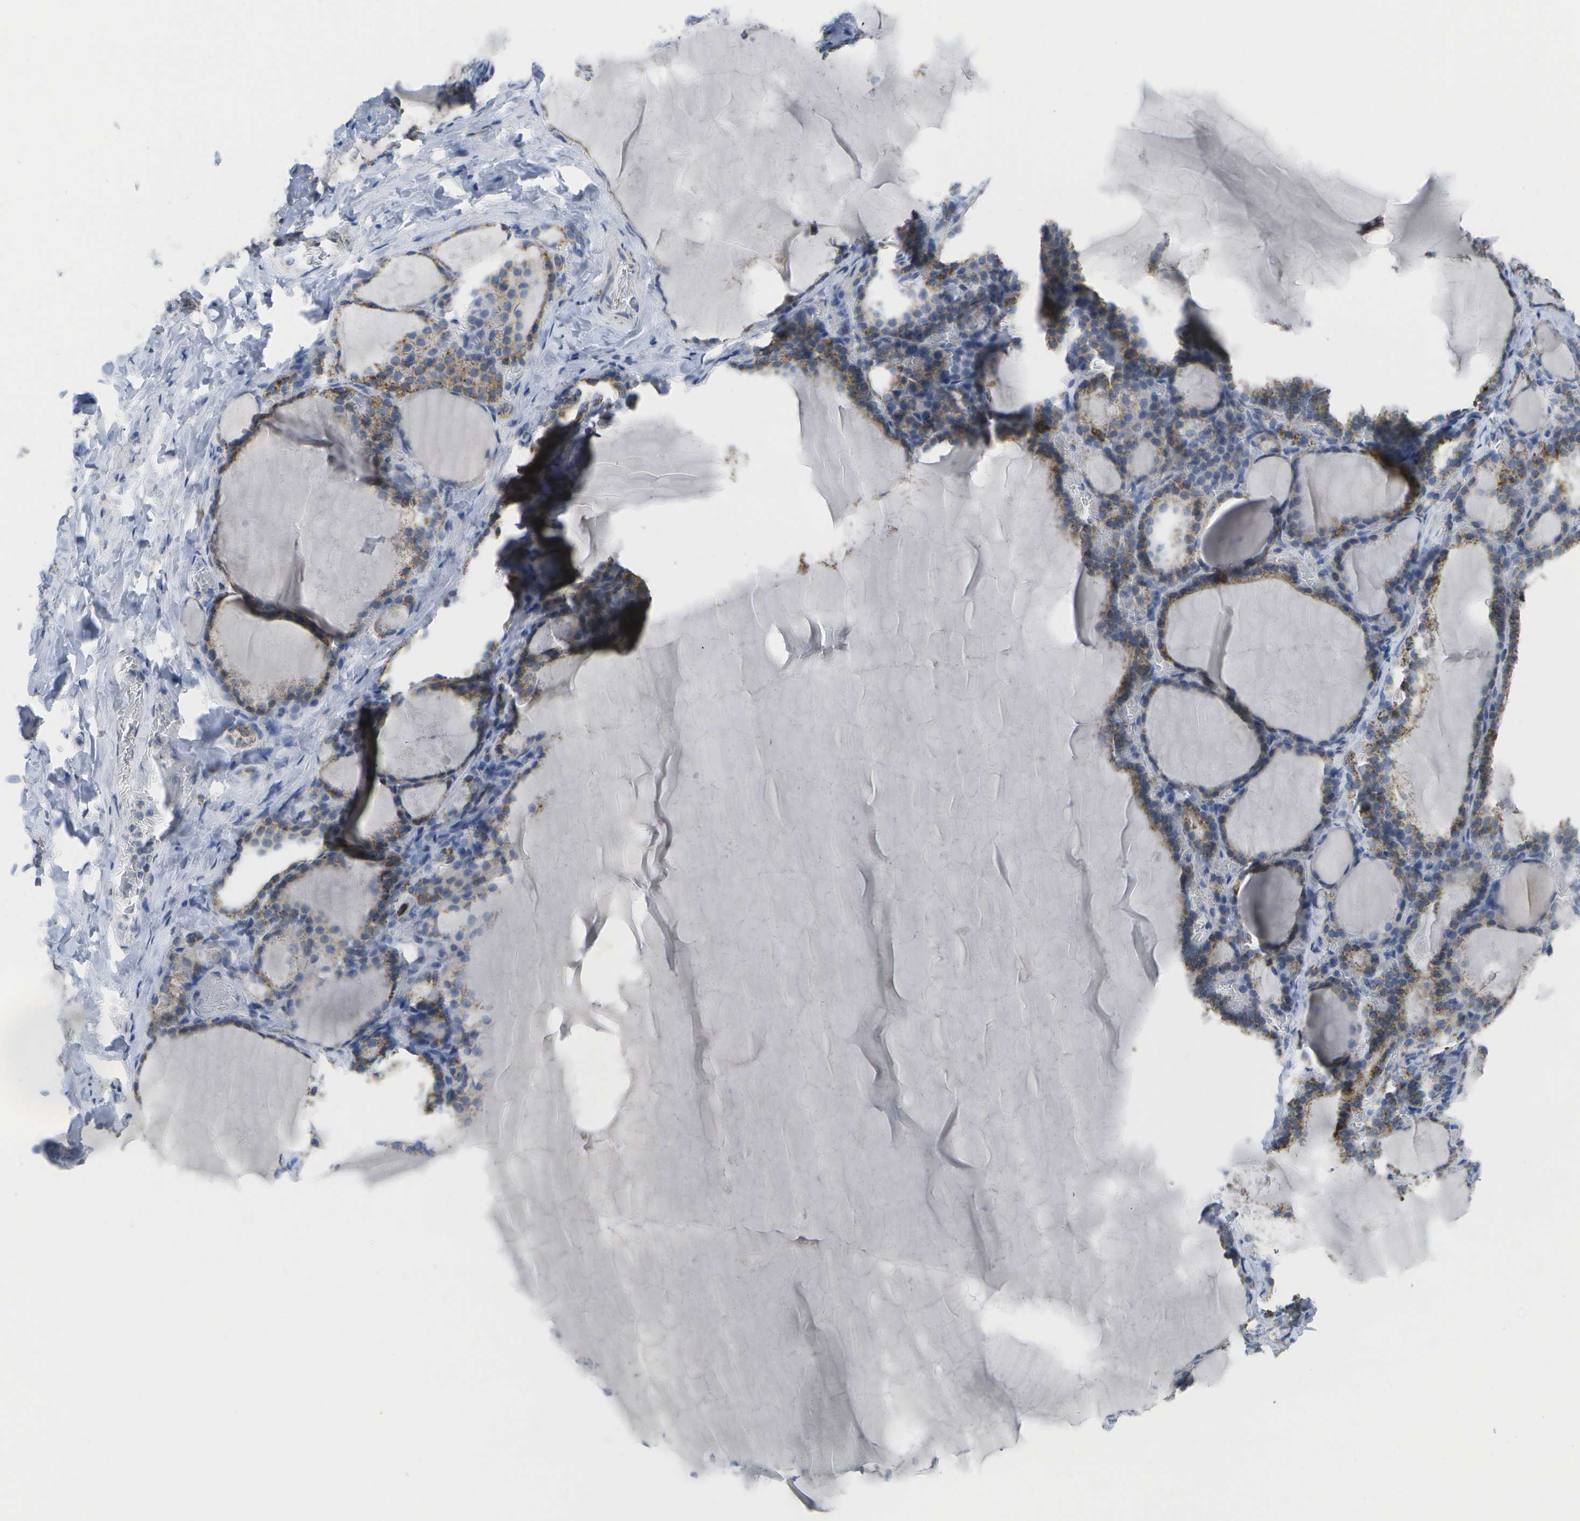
{"staining": {"intensity": "moderate", "quantity": ">75%", "location": "cytoplasmic/membranous"}, "tissue": "thyroid gland", "cell_type": "Glandular cells", "image_type": "normal", "snomed": [{"axis": "morphology", "description": "Normal tissue, NOS"}, {"axis": "topography", "description": "Thyroid gland"}], "caption": "The histopathology image shows a brown stain indicating the presence of a protein in the cytoplasmic/membranous of glandular cells in thyroid gland. (DAB (3,3'-diaminobenzidine) IHC with brightfield microscopy, high magnification).", "gene": "TMEM223", "patient": {"sex": "male", "age": 56}}